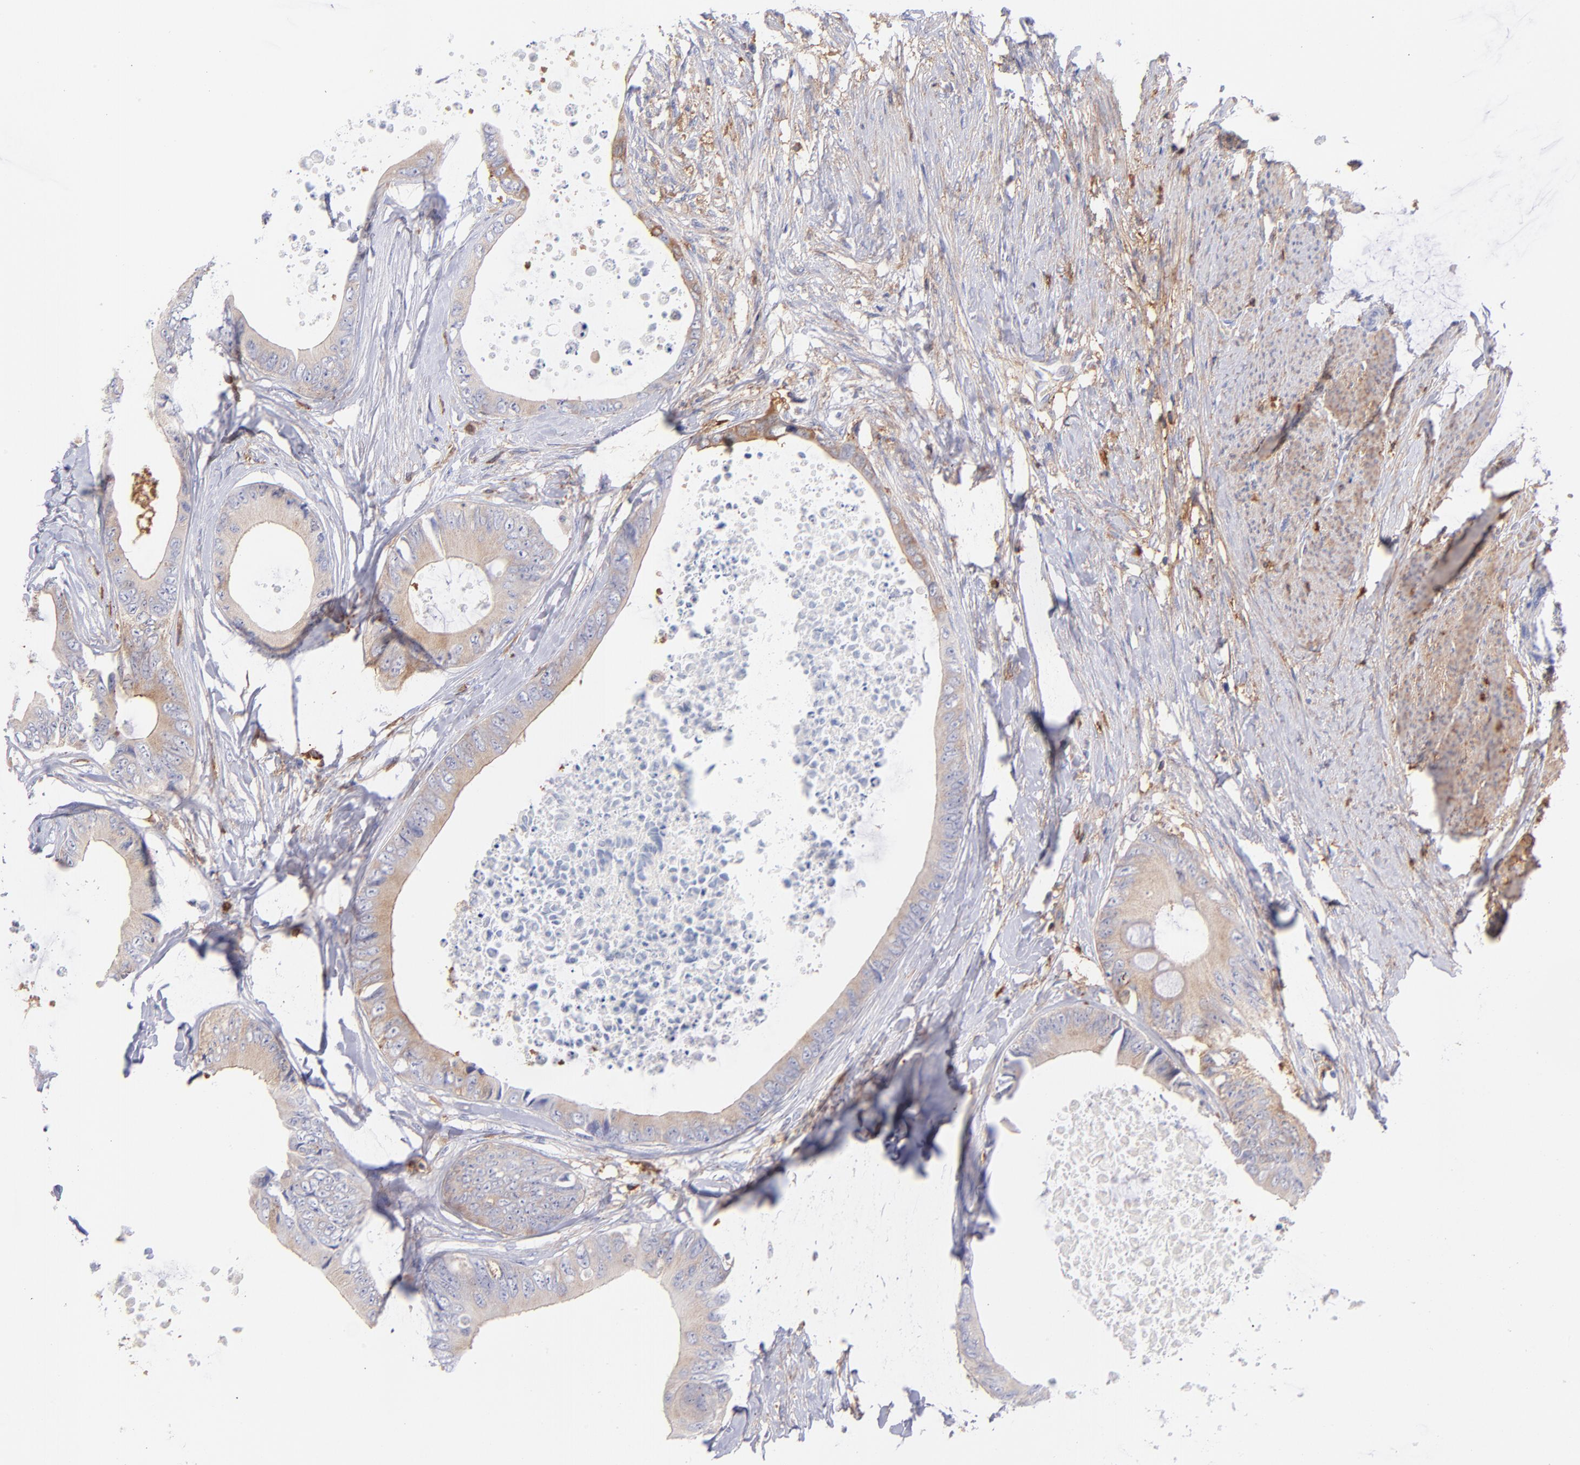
{"staining": {"intensity": "weak", "quantity": ">75%", "location": "cytoplasmic/membranous"}, "tissue": "colorectal cancer", "cell_type": "Tumor cells", "image_type": "cancer", "snomed": [{"axis": "morphology", "description": "Normal tissue, NOS"}, {"axis": "morphology", "description": "Adenocarcinoma, NOS"}, {"axis": "topography", "description": "Rectum"}, {"axis": "topography", "description": "Peripheral nerve tissue"}], "caption": "Colorectal cancer (adenocarcinoma) was stained to show a protein in brown. There is low levels of weak cytoplasmic/membranous positivity in approximately >75% of tumor cells.", "gene": "PRKCA", "patient": {"sex": "female", "age": 77}}